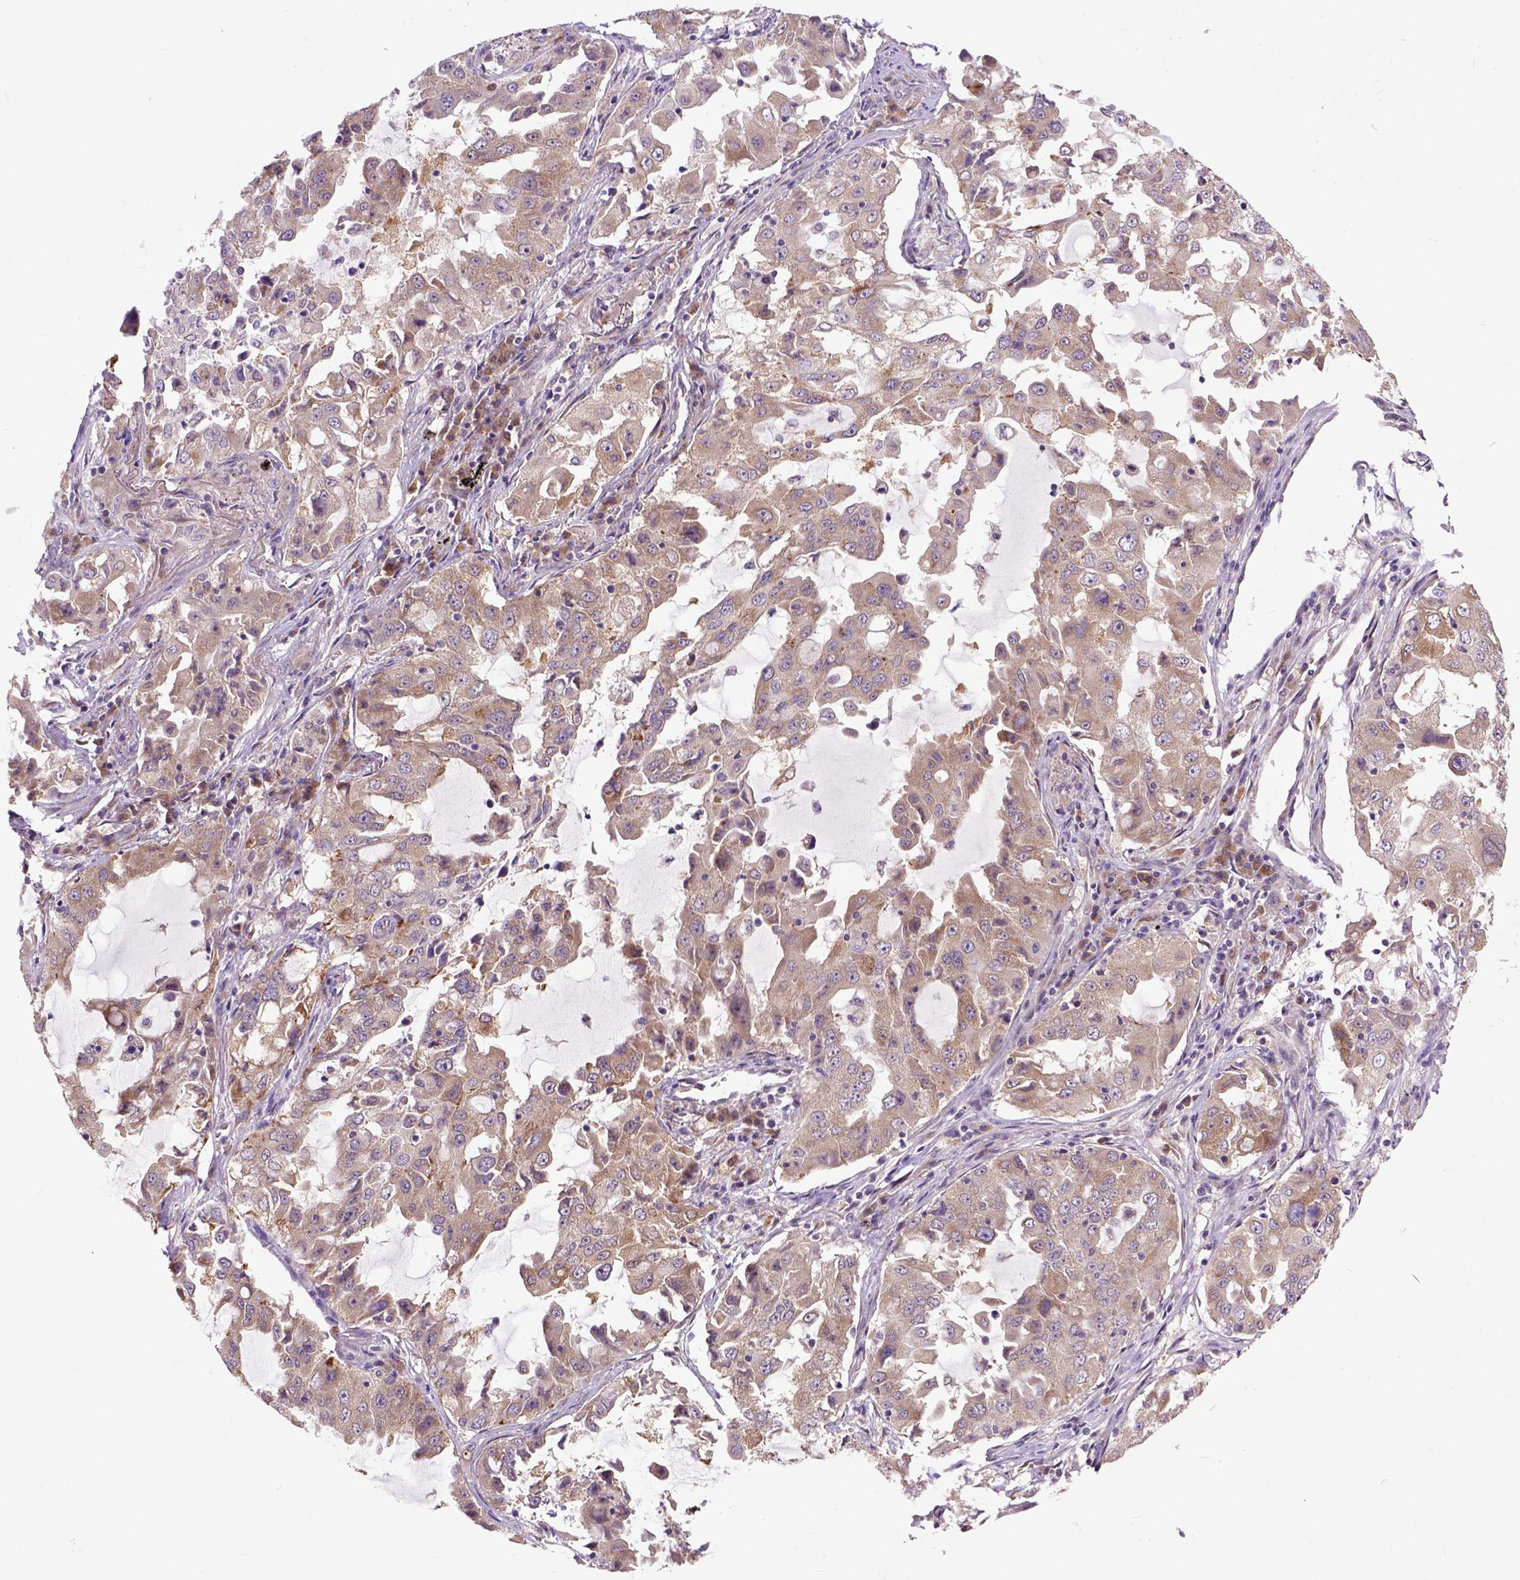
{"staining": {"intensity": "weak", "quantity": ">75%", "location": "cytoplasmic/membranous"}, "tissue": "lung cancer", "cell_type": "Tumor cells", "image_type": "cancer", "snomed": [{"axis": "morphology", "description": "Adenocarcinoma, NOS"}, {"axis": "topography", "description": "Lung"}], "caption": "Protein expression analysis of lung cancer demonstrates weak cytoplasmic/membranous expression in approximately >75% of tumor cells. (IHC, brightfield microscopy, high magnification).", "gene": "ARL1", "patient": {"sex": "female", "age": 61}}